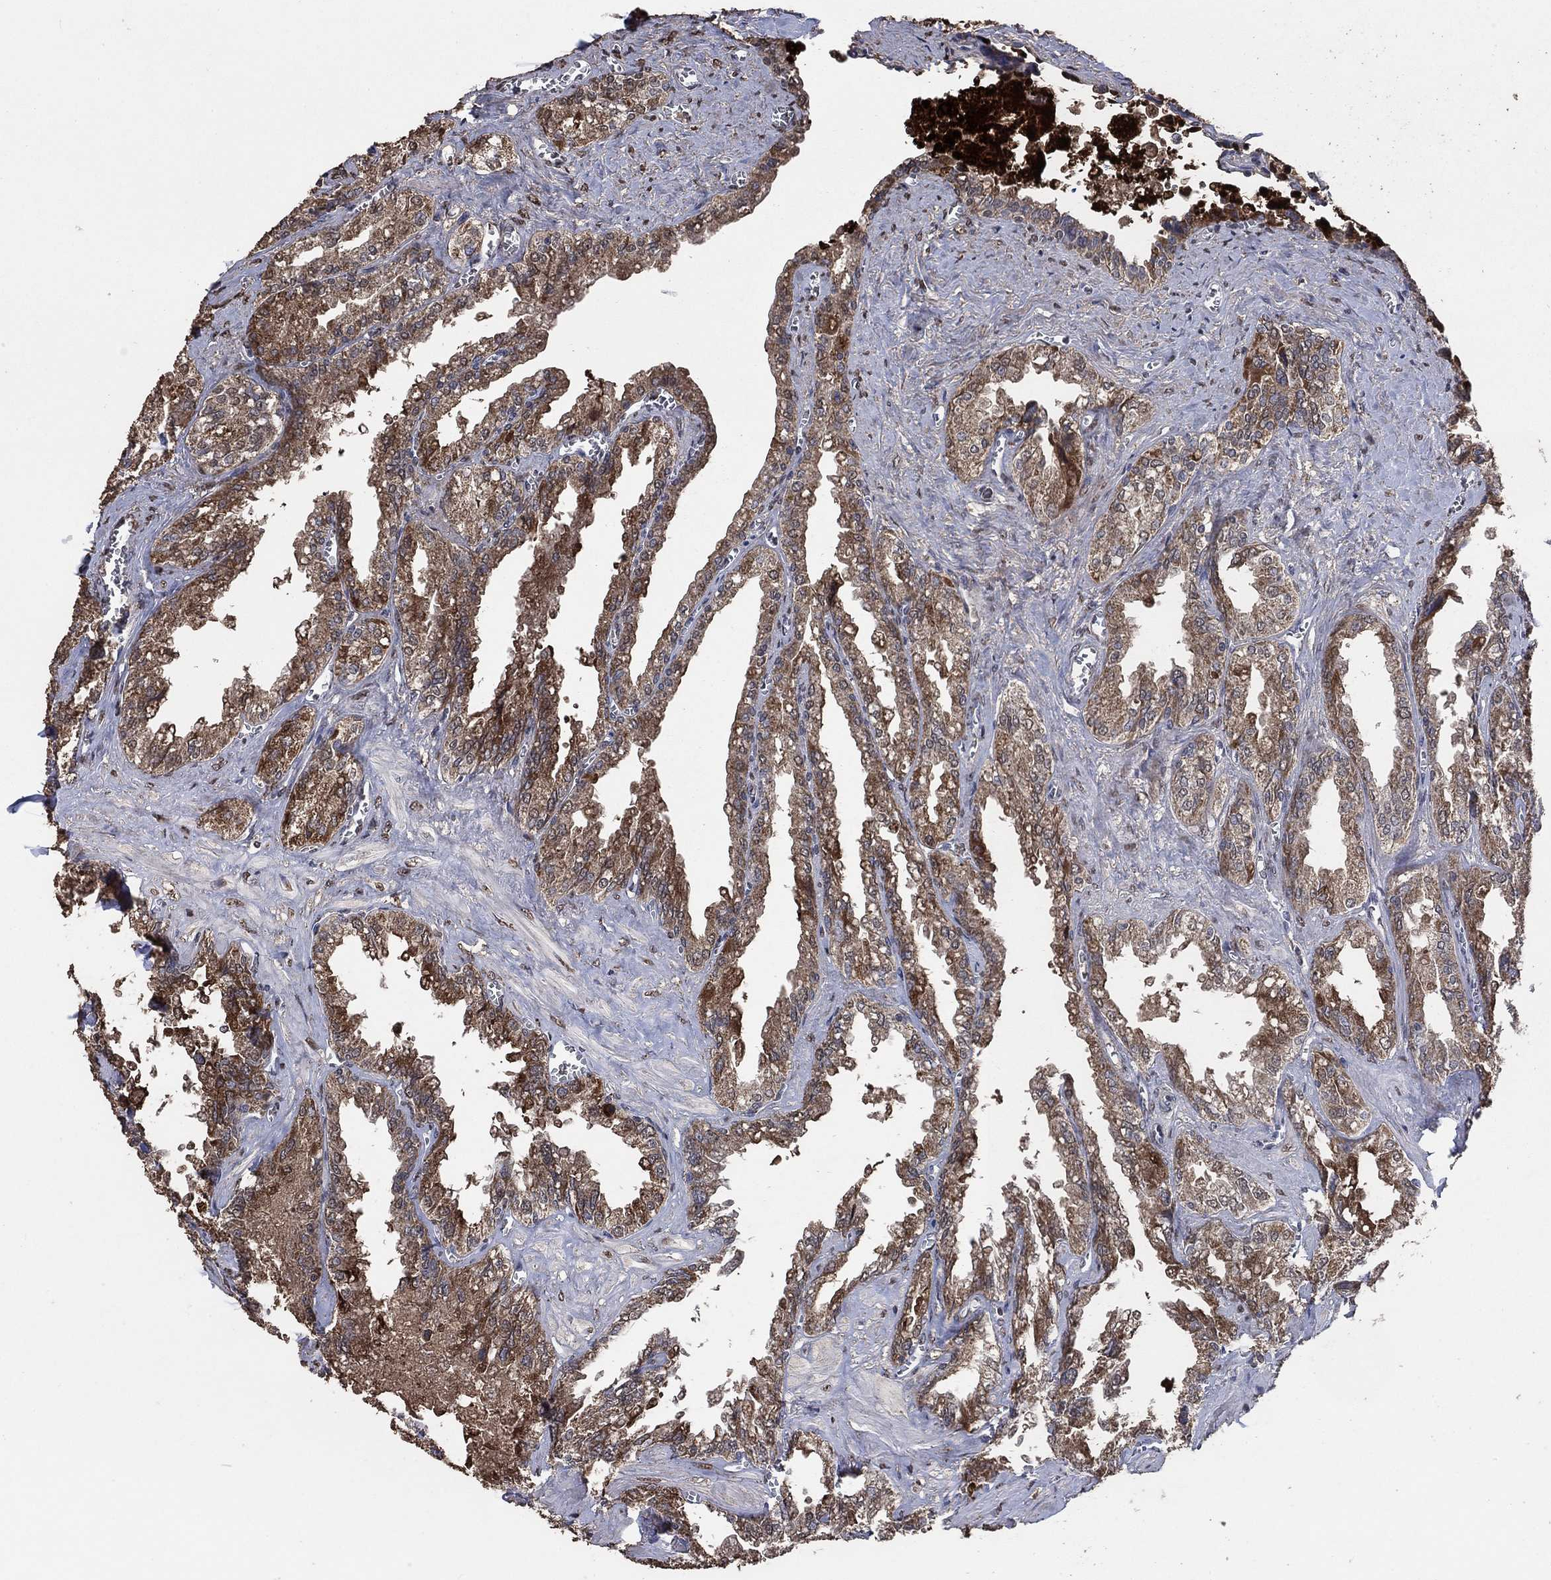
{"staining": {"intensity": "strong", "quantity": "25%-75%", "location": "cytoplasmic/membranous"}, "tissue": "seminal vesicle", "cell_type": "Glandular cells", "image_type": "normal", "snomed": [{"axis": "morphology", "description": "Normal tissue, NOS"}, {"axis": "topography", "description": "Seminal veicle"}], "caption": "Immunohistochemical staining of benign seminal vesicle demonstrates high levels of strong cytoplasmic/membranous expression in approximately 25%-75% of glandular cells.", "gene": "MRPS24", "patient": {"sex": "male", "age": 67}}